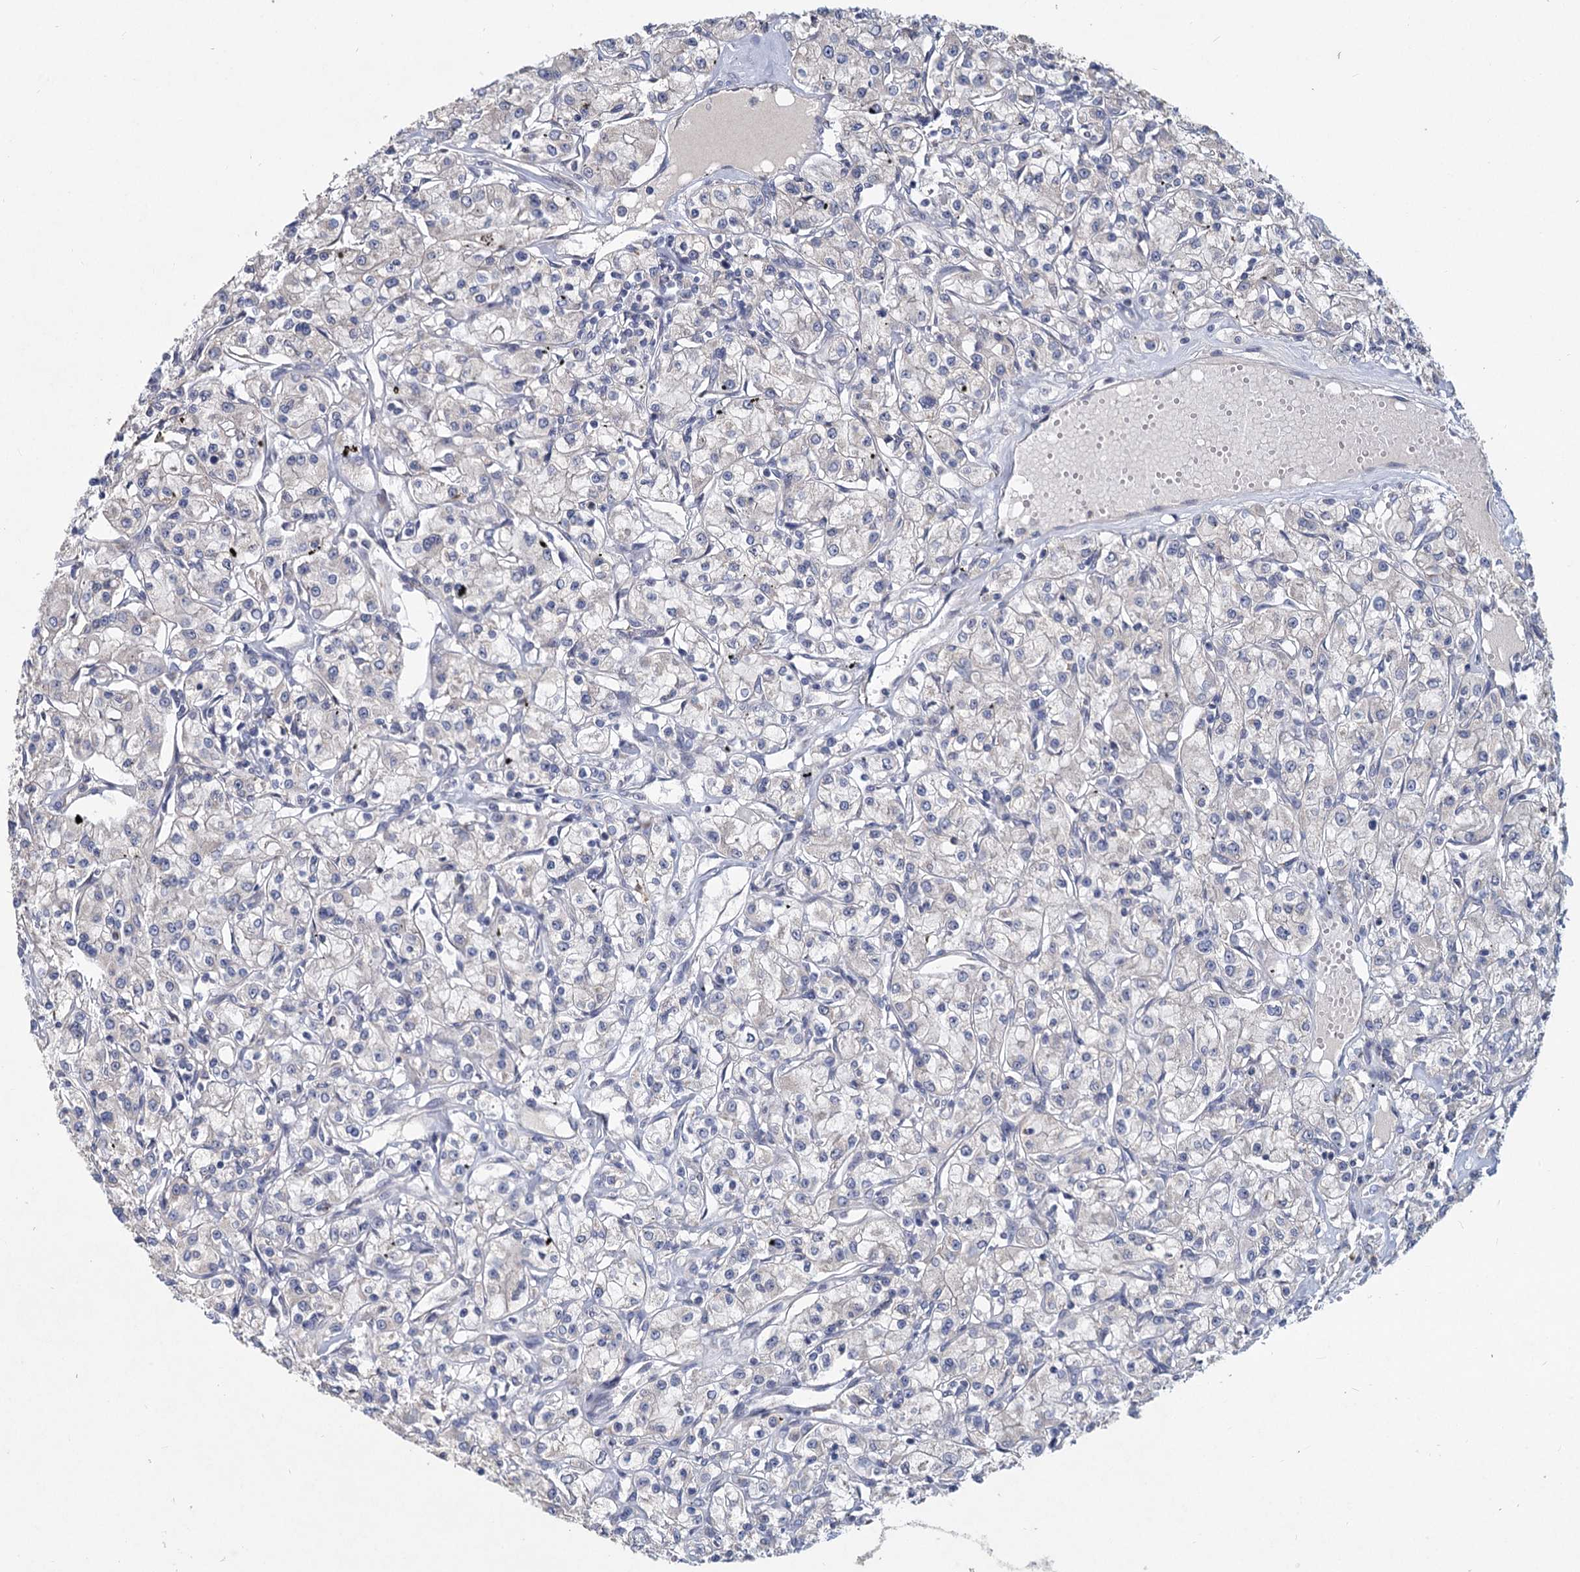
{"staining": {"intensity": "negative", "quantity": "none", "location": "none"}, "tissue": "renal cancer", "cell_type": "Tumor cells", "image_type": "cancer", "snomed": [{"axis": "morphology", "description": "Adenocarcinoma, NOS"}, {"axis": "topography", "description": "Kidney"}], "caption": "DAB (3,3'-diaminobenzidine) immunohistochemical staining of renal cancer displays no significant staining in tumor cells.", "gene": "HES2", "patient": {"sex": "female", "age": 59}}